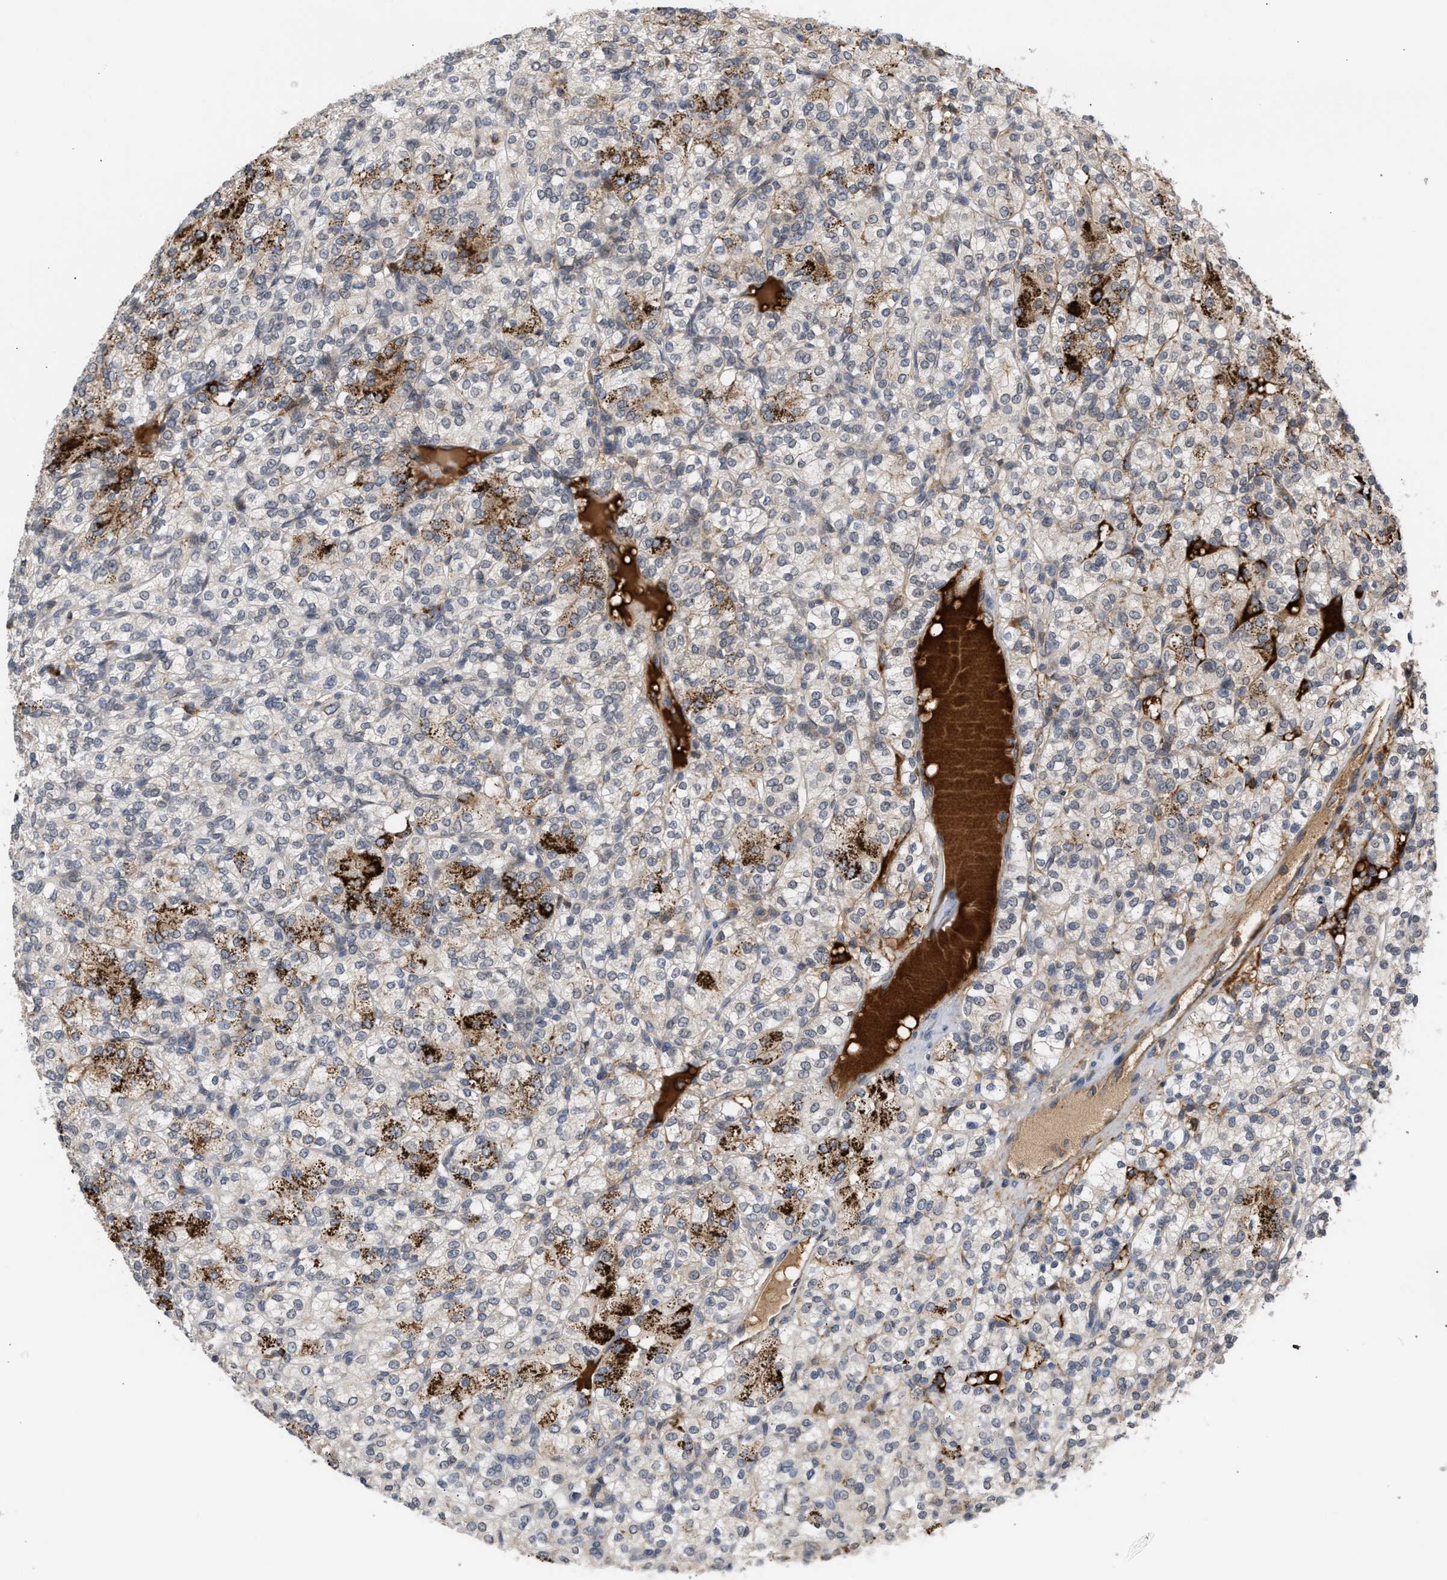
{"staining": {"intensity": "strong", "quantity": "<25%", "location": "cytoplasmic/membranous"}, "tissue": "renal cancer", "cell_type": "Tumor cells", "image_type": "cancer", "snomed": [{"axis": "morphology", "description": "Adenocarcinoma, NOS"}, {"axis": "topography", "description": "Kidney"}], "caption": "Strong cytoplasmic/membranous protein expression is appreciated in approximately <25% of tumor cells in adenocarcinoma (renal). The staining was performed using DAB to visualize the protein expression in brown, while the nuclei were stained in blue with hematoxylin (Magnification: 20x).", "gene": "NUP62", "patient": {"sex": "male", "age": 77}}